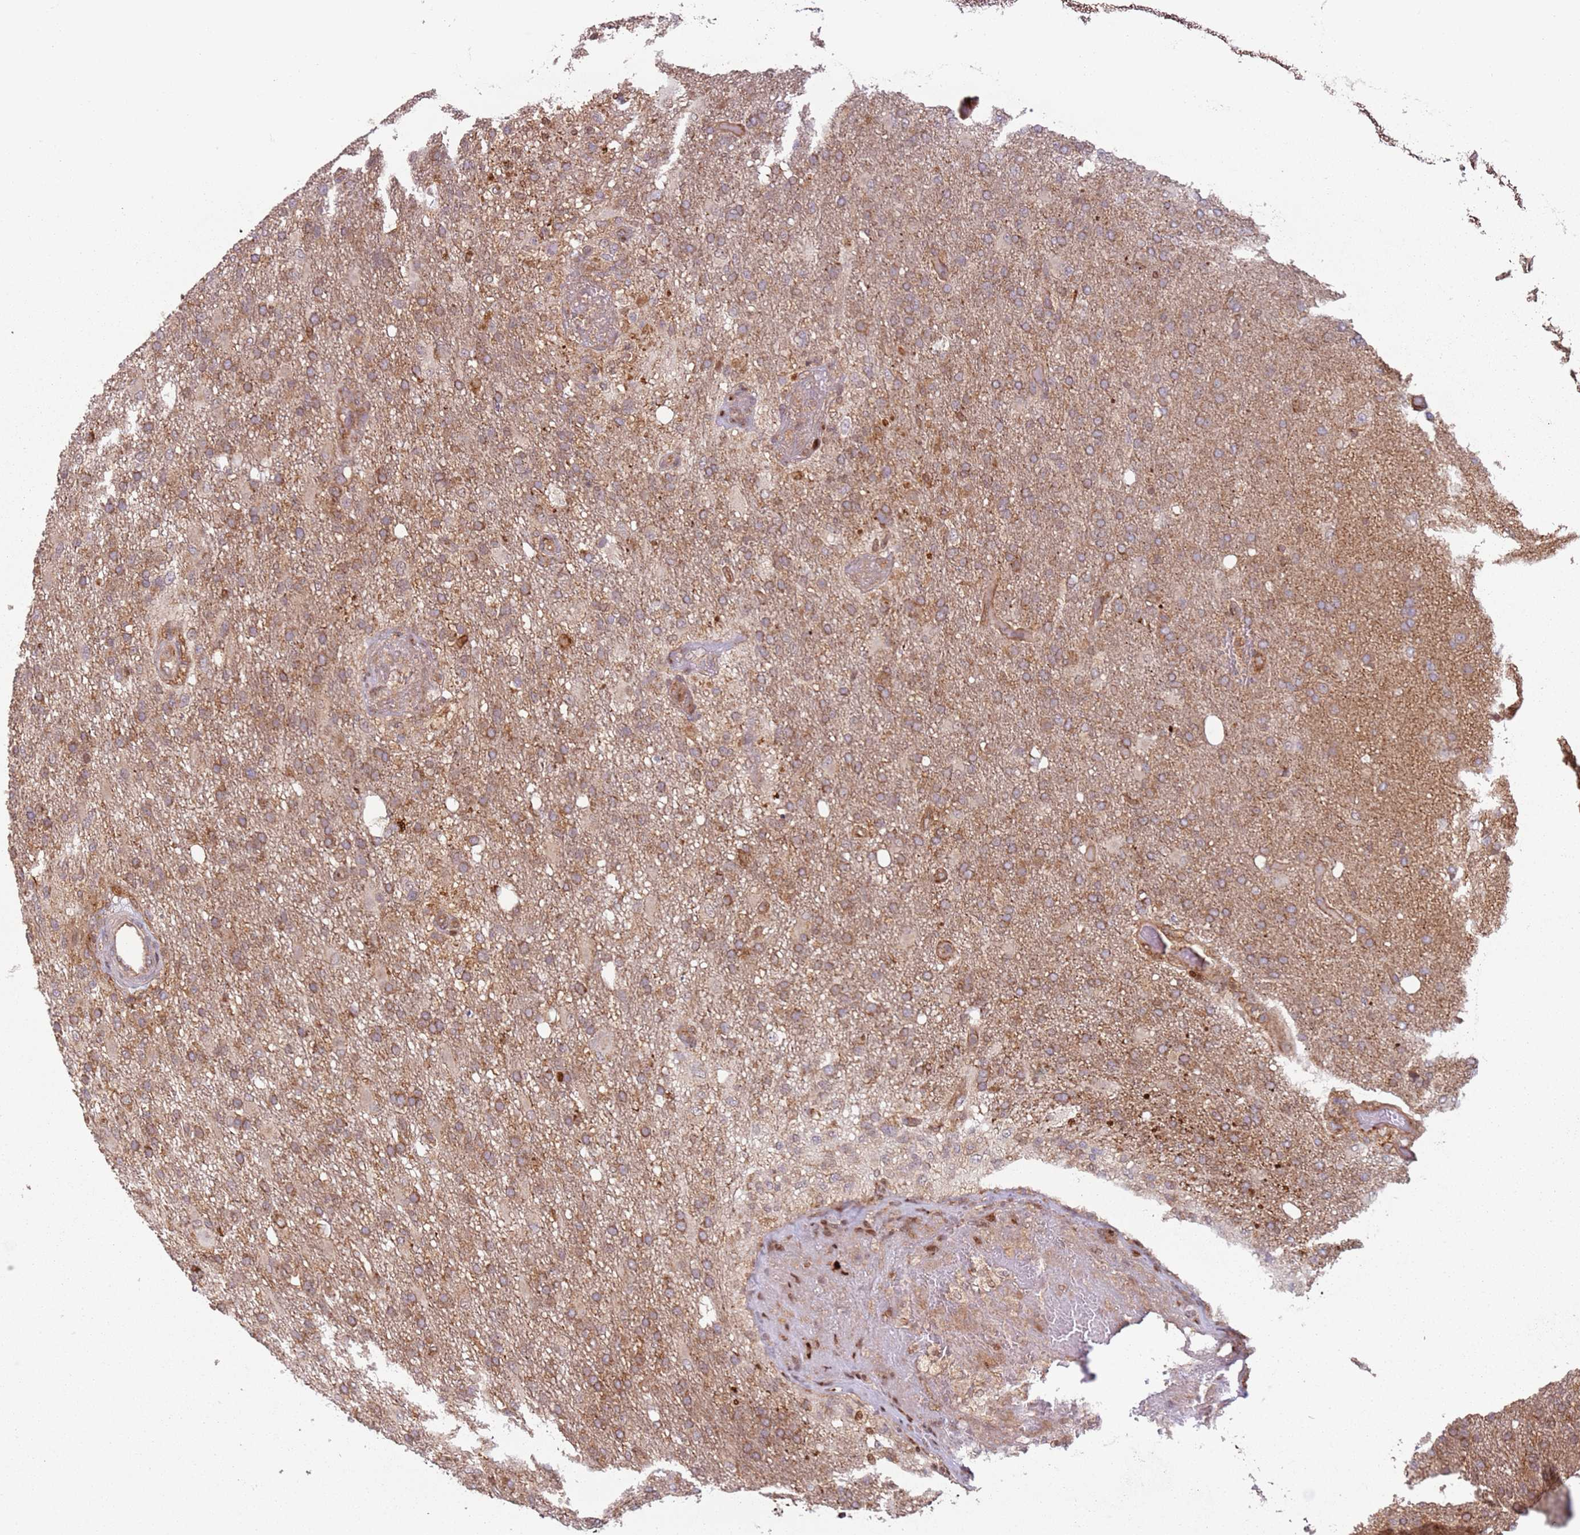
{"staining": {"intensity": "moderate", "quantity": "25%-75%", "location": "cytoplasmic/membranous"}, "tissue": "glioma", "cell_type": "Tumor cells", "image_type": "cancer", "snomed": [{"axis": "morphology", "description": "Glioma, malignant, High grade"}, {"axis": "topography", "description": "Brain"}], "caption": "Immunohistochemistry staining of malignant high-grade glioma, which exhibits medium levels of moderate cytoplasmic/membranous expression in about 25%-75% of tumor cells indicating moderate cytoplasmic/membranous protein expression. The staining was performed using DAB (brown) for protein detection and nuclei were counterstained in hematoxylin (blue).", "gene": "HNRNPLL", "patient": {"sex": "female", "age": 74}}